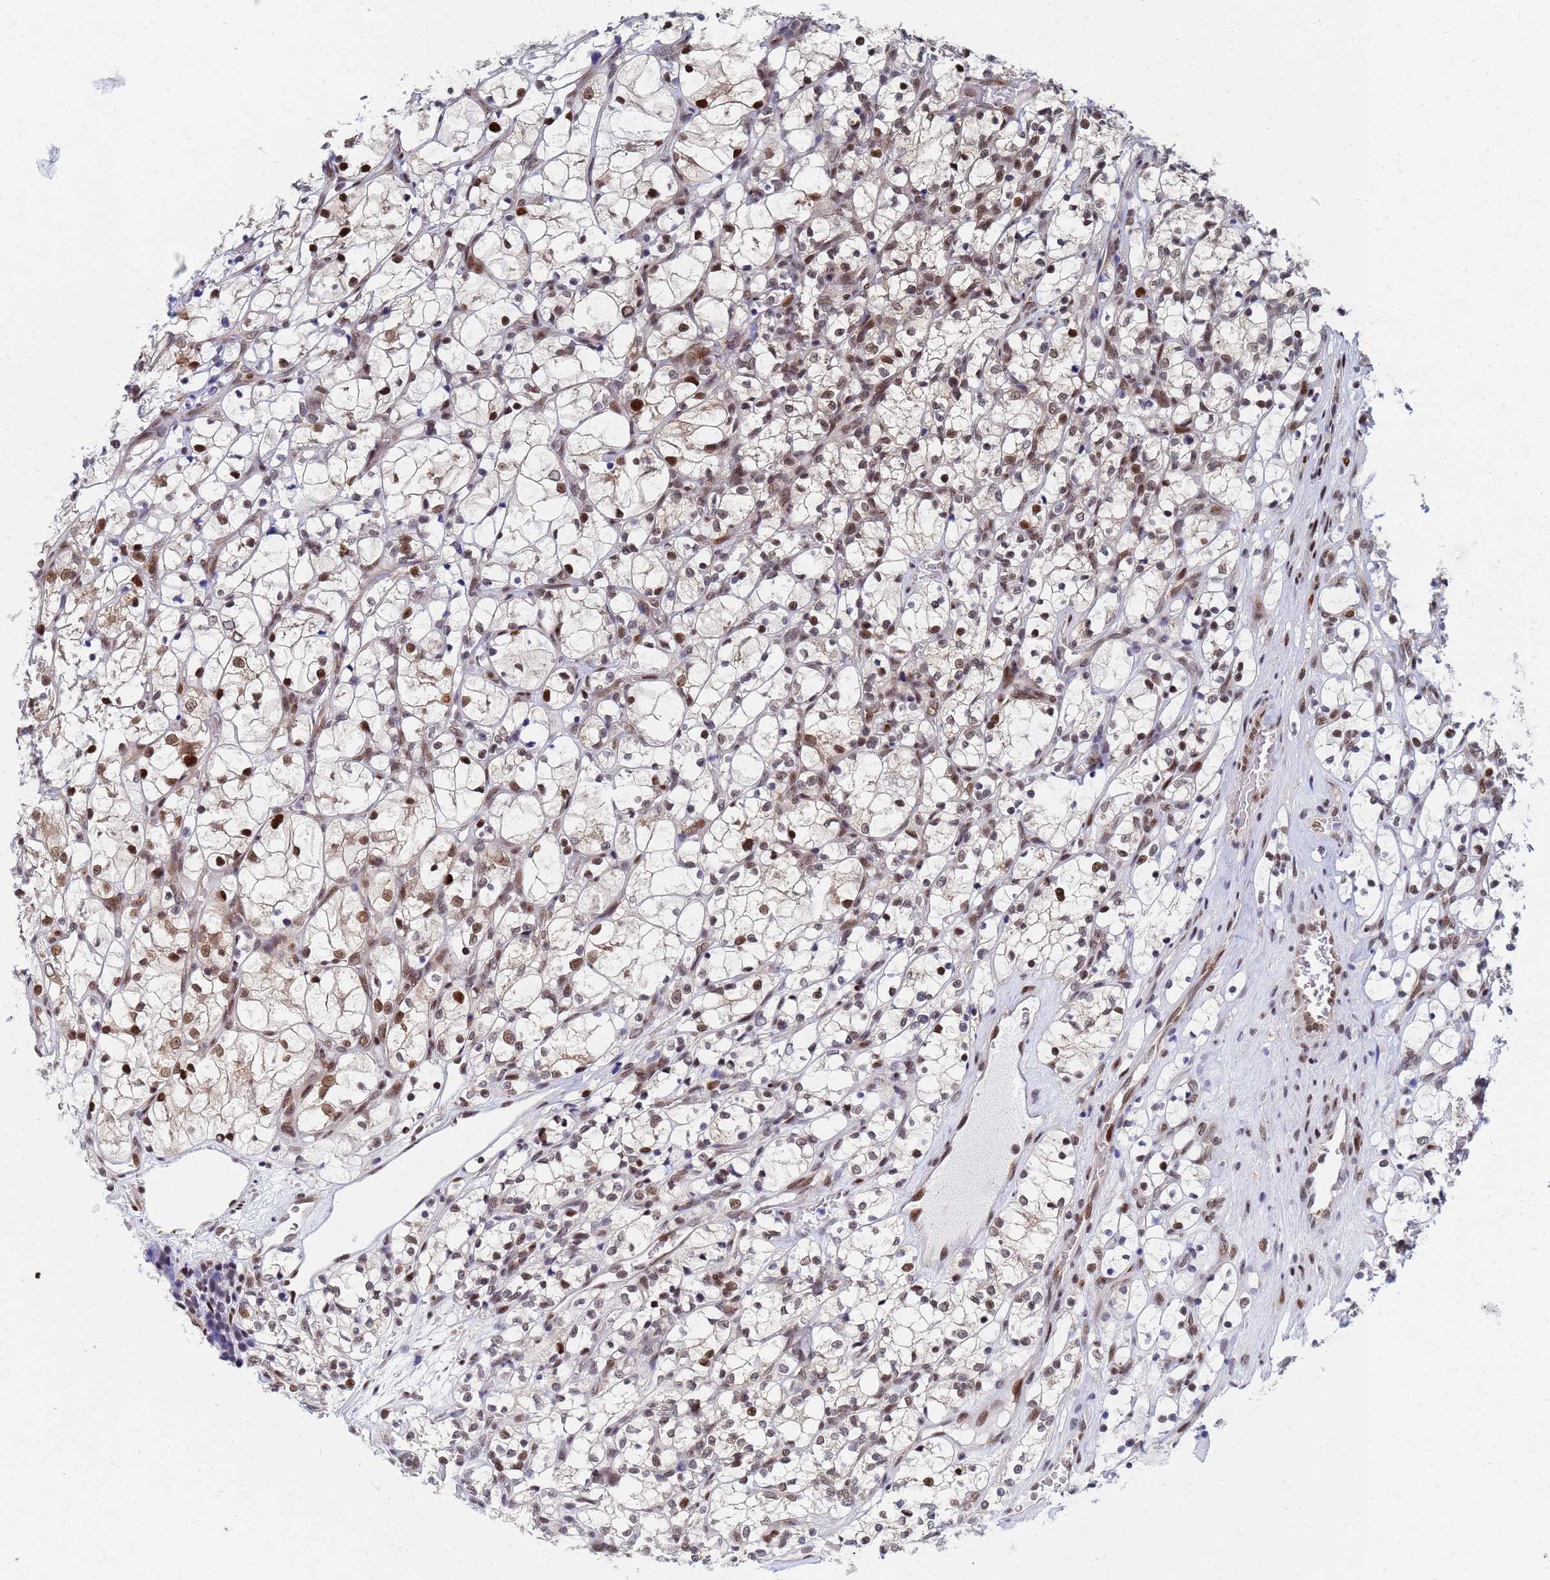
{"staining": {"intensity": "moderate", "quantity": ">75%", "location": "nuclear"}, "tissue": "renal cancer", "cell_type": "Tumor cells", "image_type": "cancer", "snomed": [{"axis": "morphology", "description": "Adenocarcinoma, NOS"}, {"axis": "topography", "description": "Kidney"}], "caption": "About >75% of tumor cells in renal adenocarcinoma show moderate nuclear protein positivity as visualized by brown immunohistochemical staining.", "gene": "AP5Z1", "patient": {"sex": "female", "age": 69}}